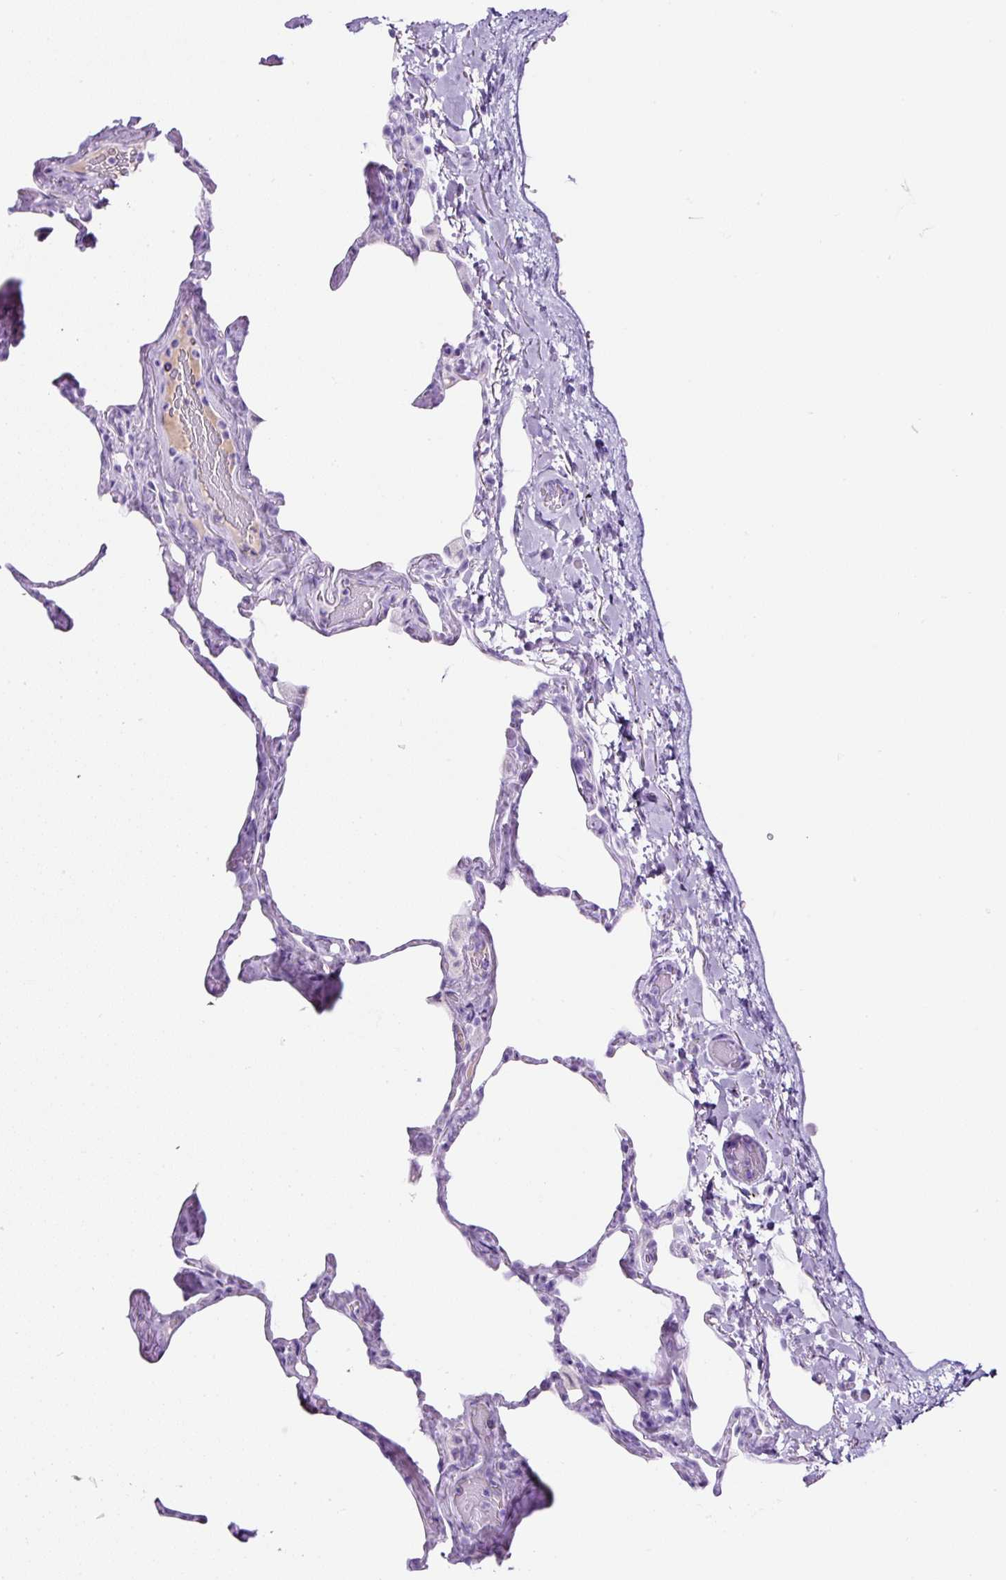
{"staining": {"intensity": "negative", "quantity": "none", "location": "none"}, "tissue": "lung", "cell_type": "Alveolar cells", "image_type": "normal", "snomed": [{"axis": "morphology", "description": "Normal tissue, NOS"}, {"axis": "topography", "description": "Lung"}], "caption": "Lung stained for a protein using IHC displays no staining alveolar cells.", "gene": "TMEM200B", "patient": {"sex": "male", "age": 65}}